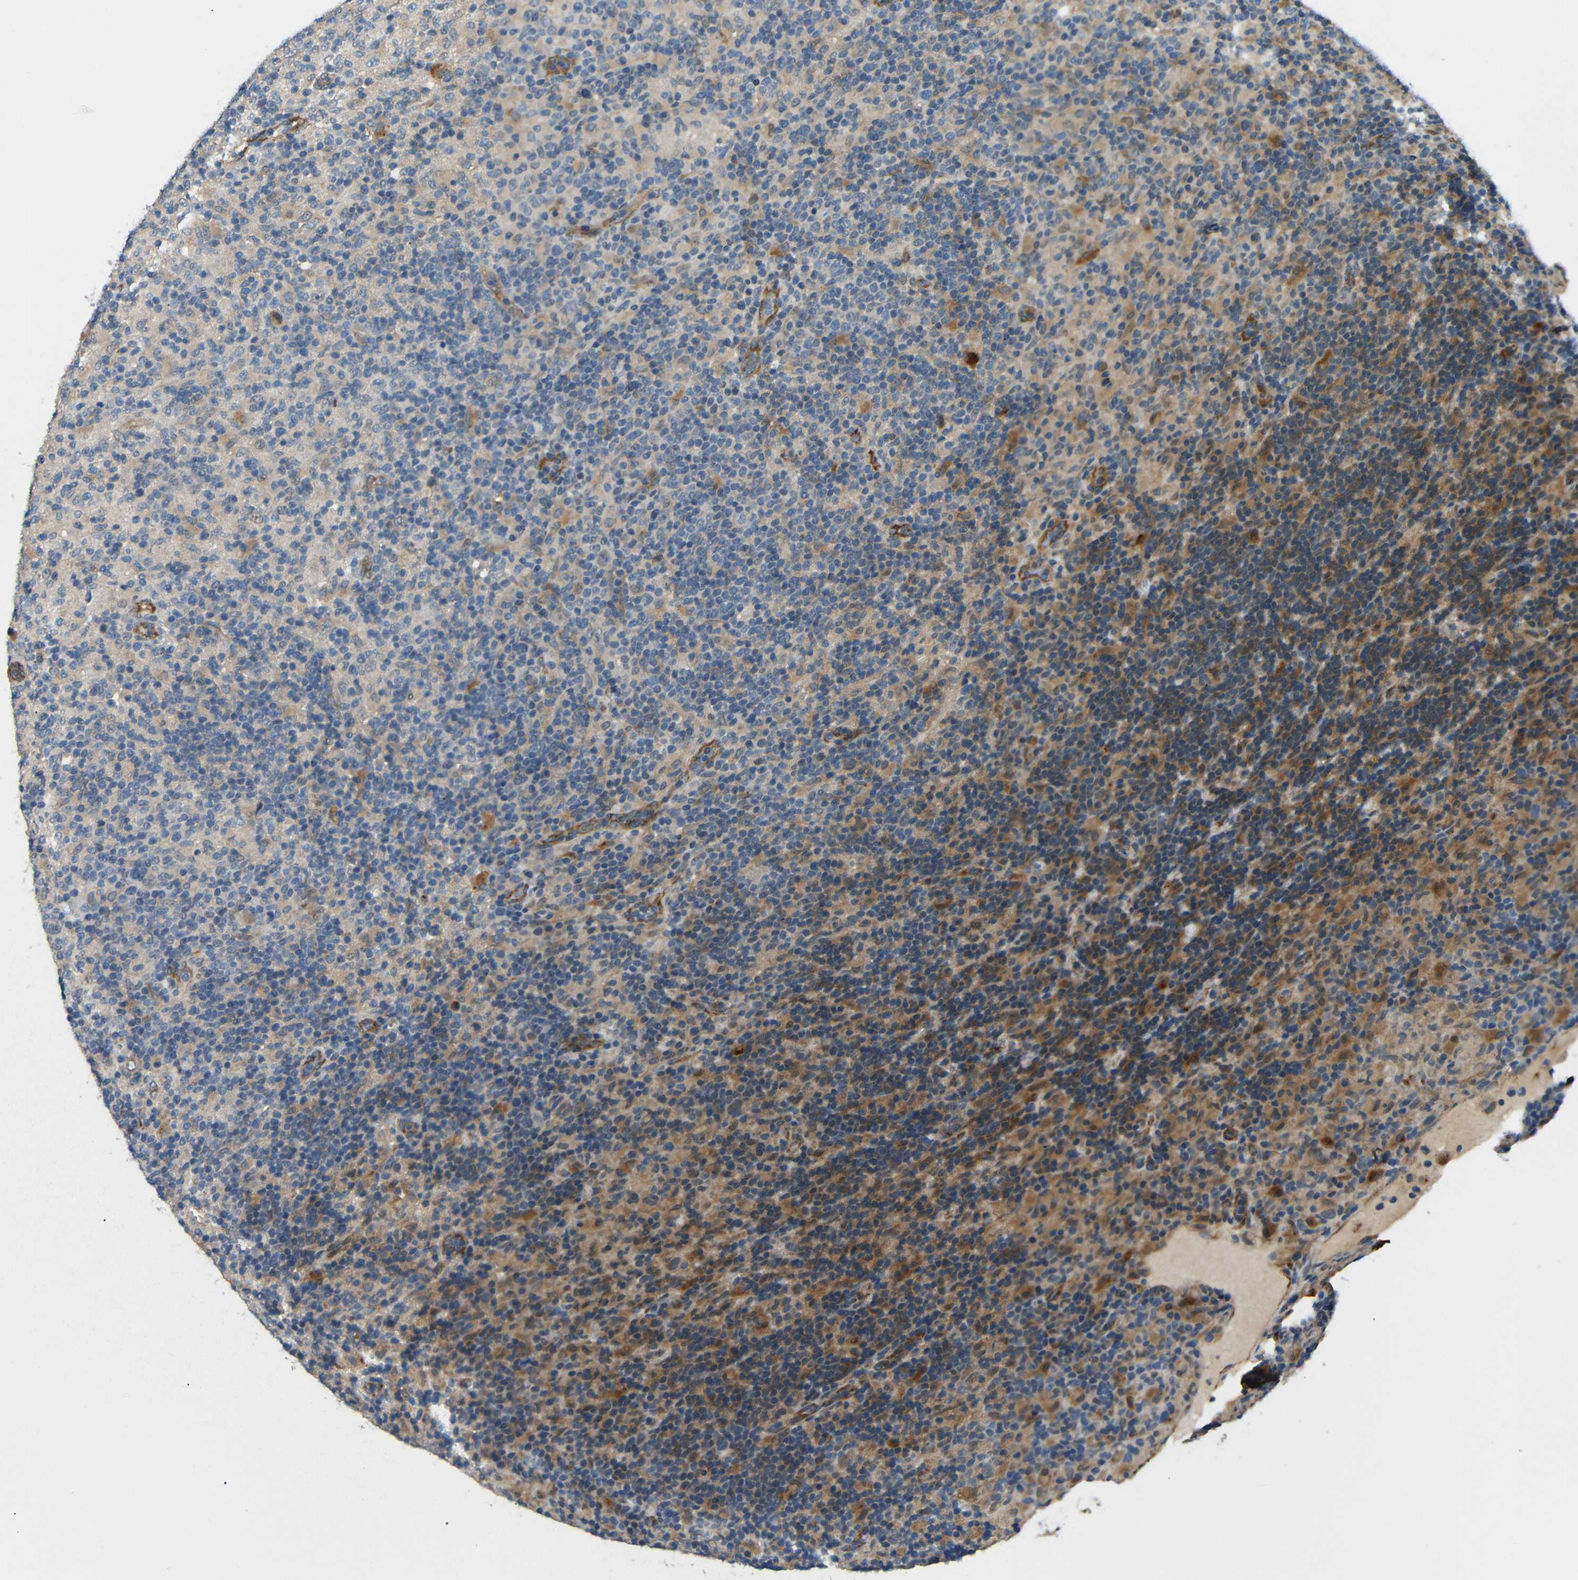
{"staining": {"intensity": "weak", "quantity": "<25%", "location": "cytoplasmic/membranous"}, "tissue": "lymphoma", "cell_type": "Tumor cells", "image_type": "cancer", "snomed": [{"axis": "morphology", "description": "Hodgkin's disease, NOS"}, {"axis": "topography", "description": "Lymph node"}], "caption": "High magnification brightfield microscopy of lymphoma stained with DAB (brown) and counterstained with hematoxylin (blue): tumor cells show no significant expression.", "gene": "ATP7A", "patient": {"sex": "male", "age": 70}}